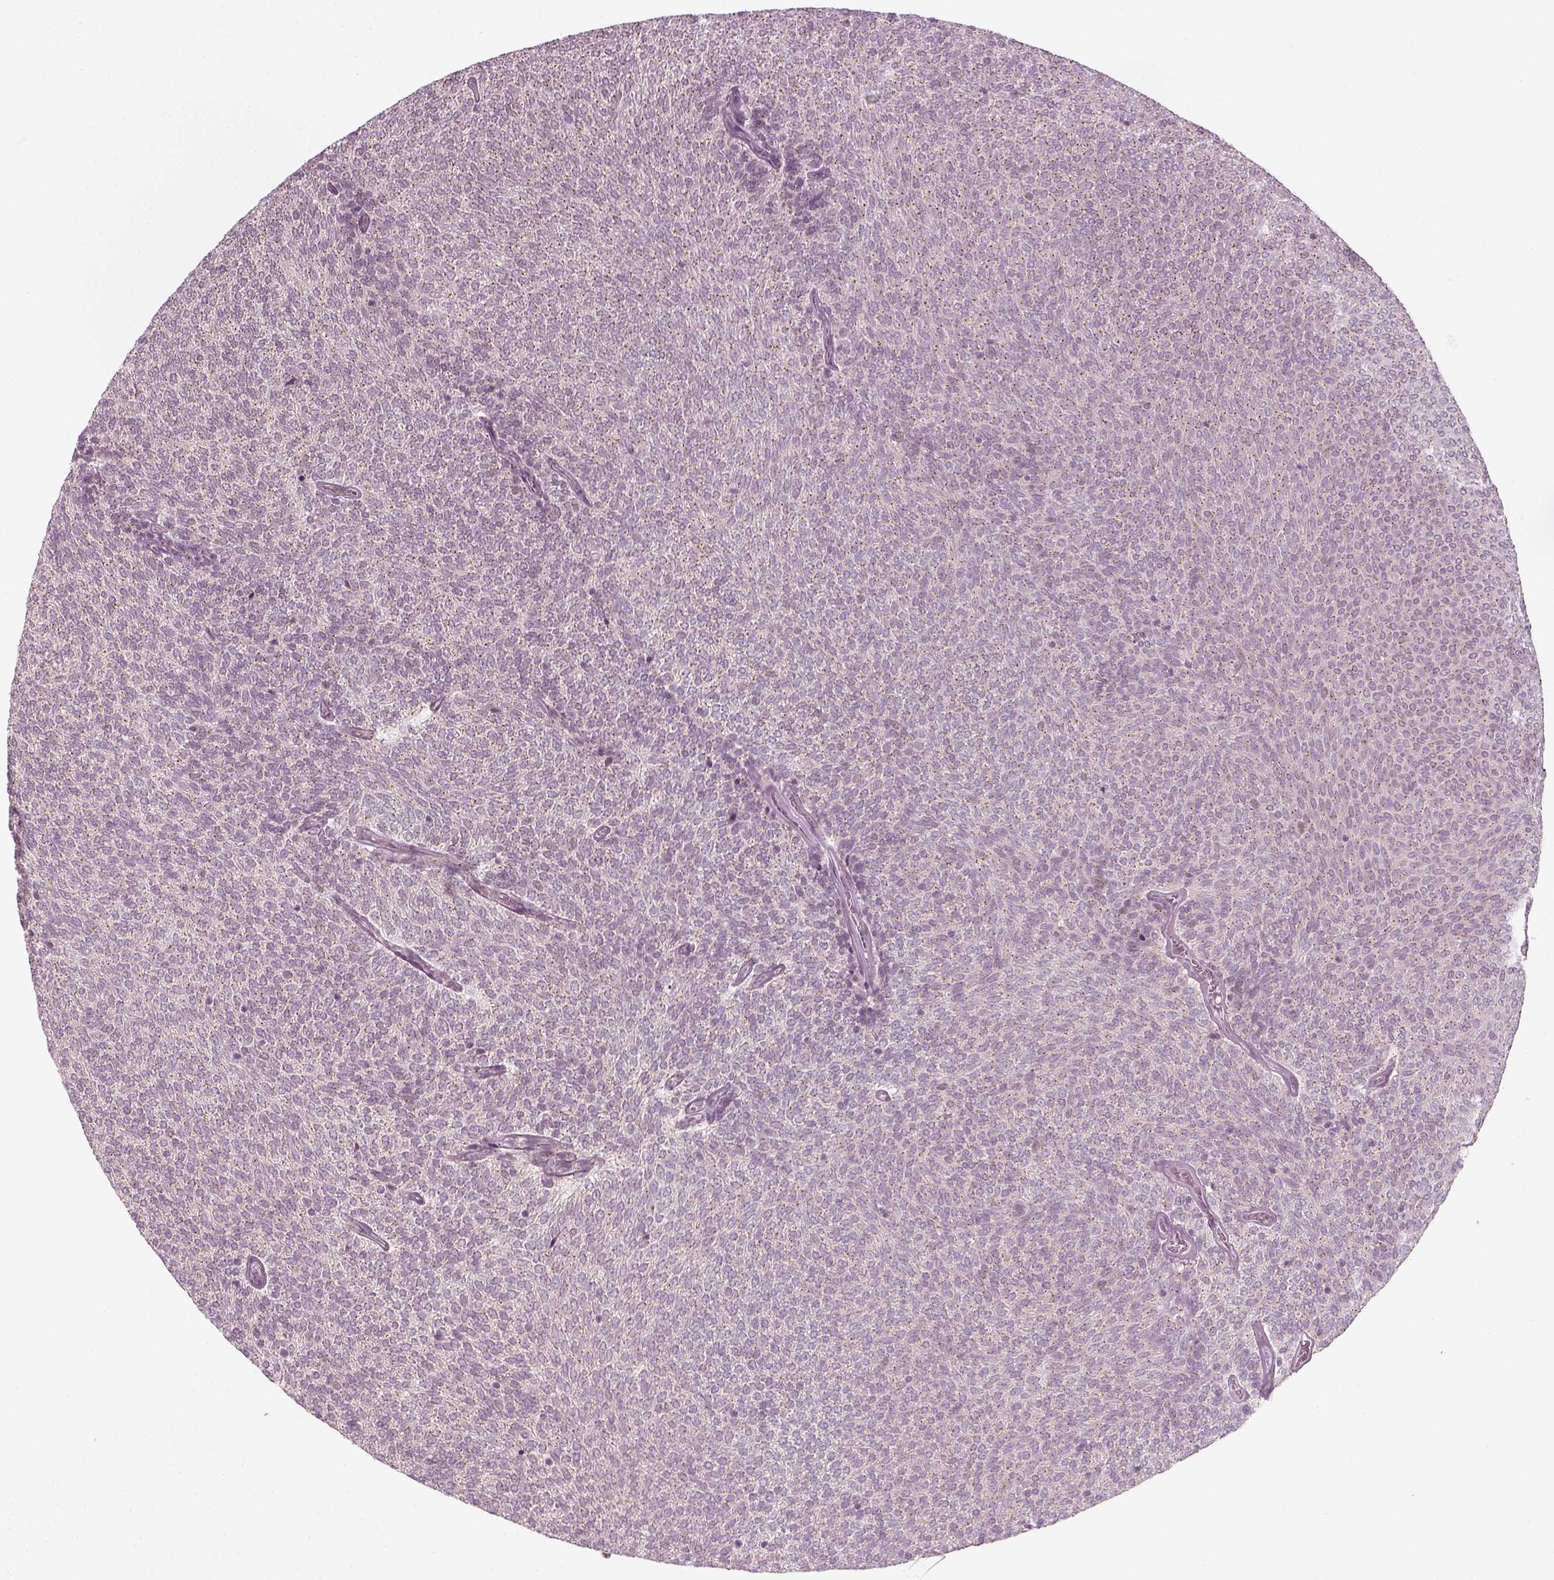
{"staining": {"intensity": "negative", "quantity": "none", "location": "none"}, "tissue": "urothelial cancer", "cell_type": "Tumor cells", "image_type": "cancer", "snomed": [{"axis": "morphology", "description": "Urothelial carcinoma, Low grade"}, {"axis": "topography", "description": "Urinary bladder"}], "caption": "A high-resolution image shows immunohistochemistry (IHC) staining of urothelial carcinoma (low-grade), which reveals no significant positivity in tumor cells. (DAB (3,3'-diaminobenzidine) IHC, high magnification).", "gene": "MLIP", "patient": {"sex": "male", "age": 77}}